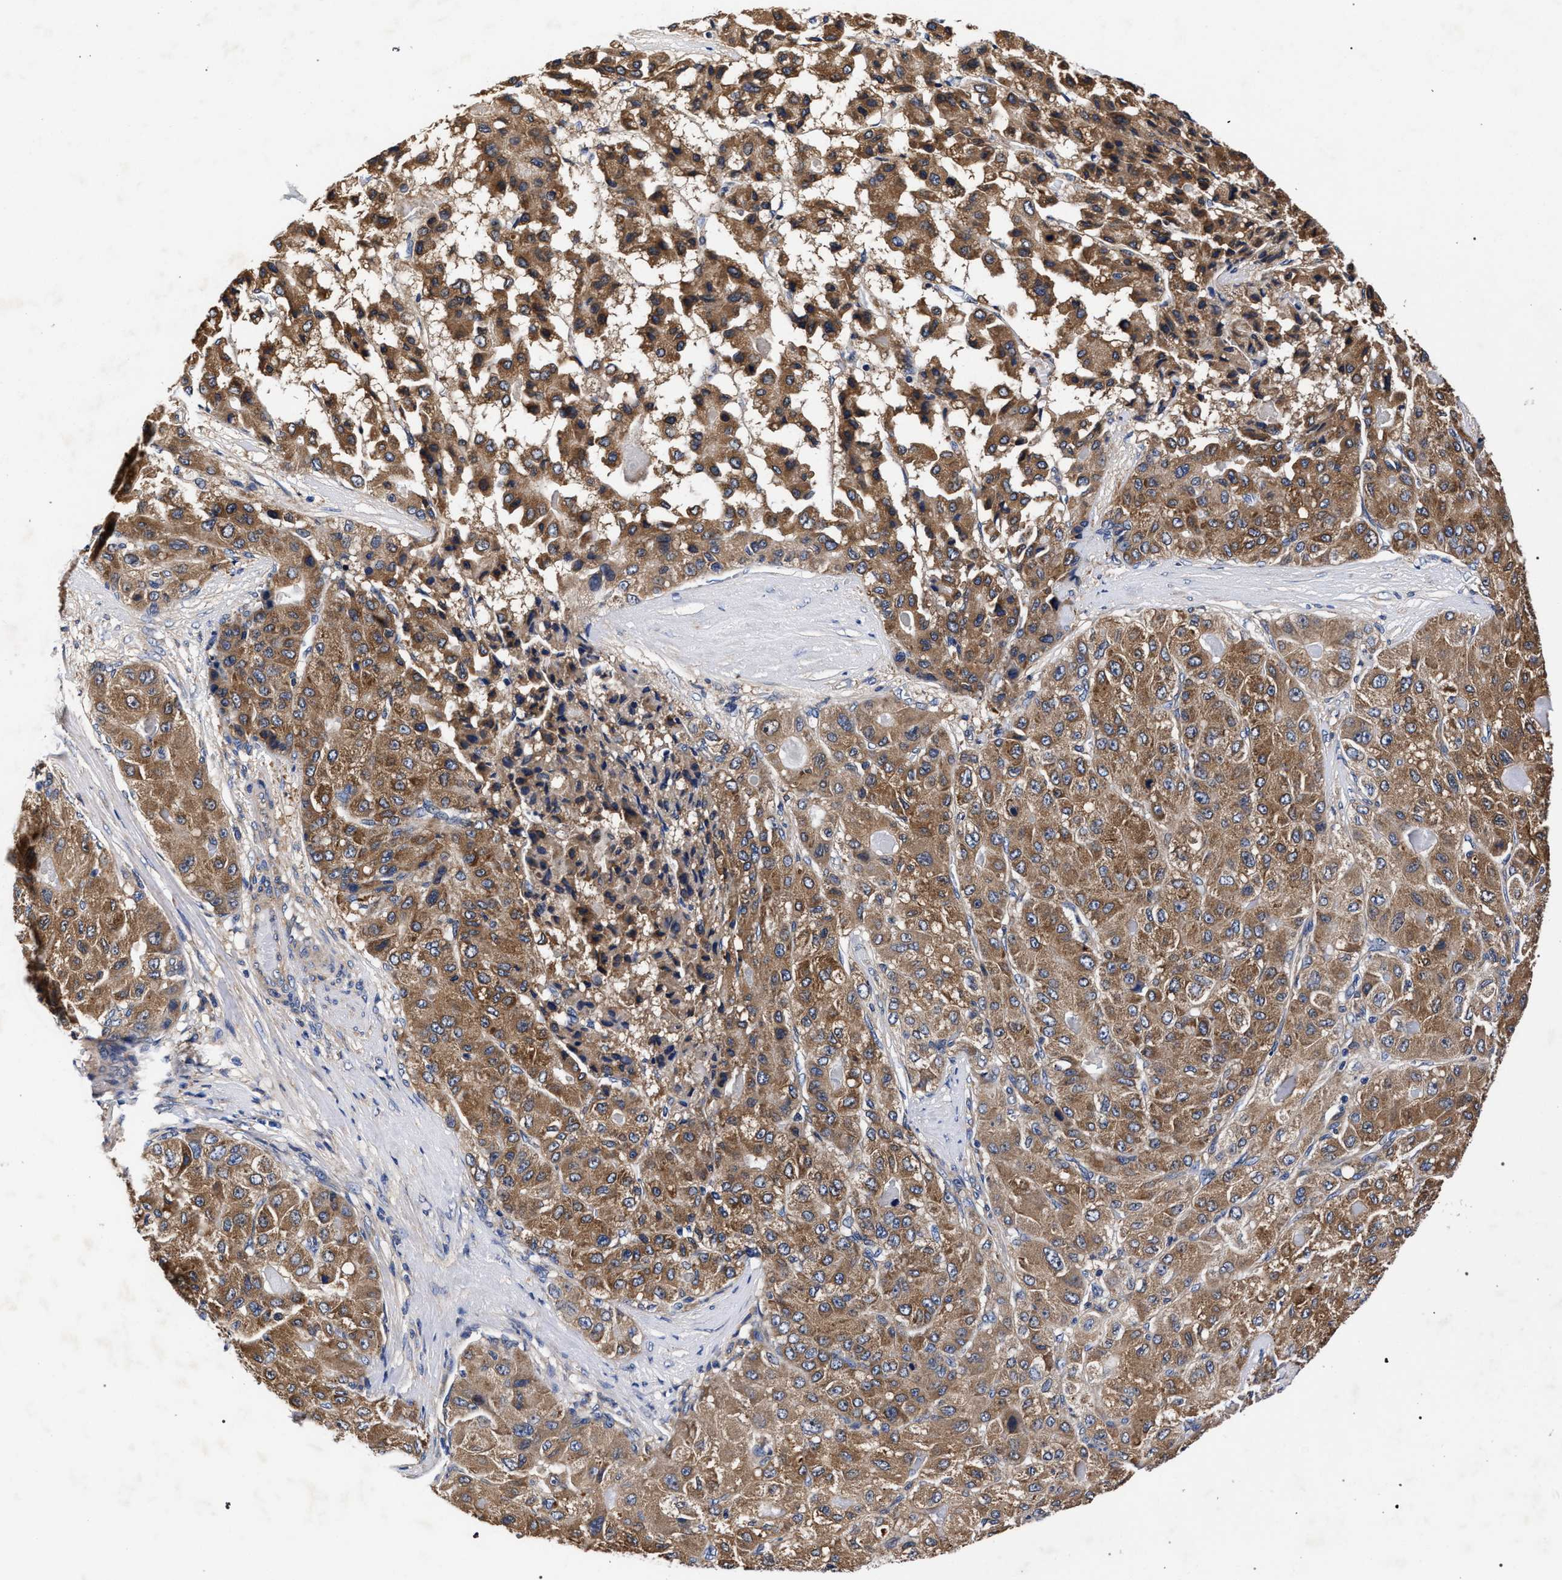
{"staining": {"intensity": "moderate", "quantity": ">75%", "location": "cytoplasmic/membranous"}, "tissue": "liver cancer", "cell_type": "Tumor cells", "image_type": "cancer", "snomed": [{"axis": "morphology", "description": "Carcinoma, Hepatocellular, NOS"}, {"axis": "topography", "description": "Liver"}], "caption": "Hepatocellular carcinoma (liver) stained with a protein marker displays moderate staining in tumor cells.", "gene": "CFAP95", "patient": {"sex": "male", "age": 80}}